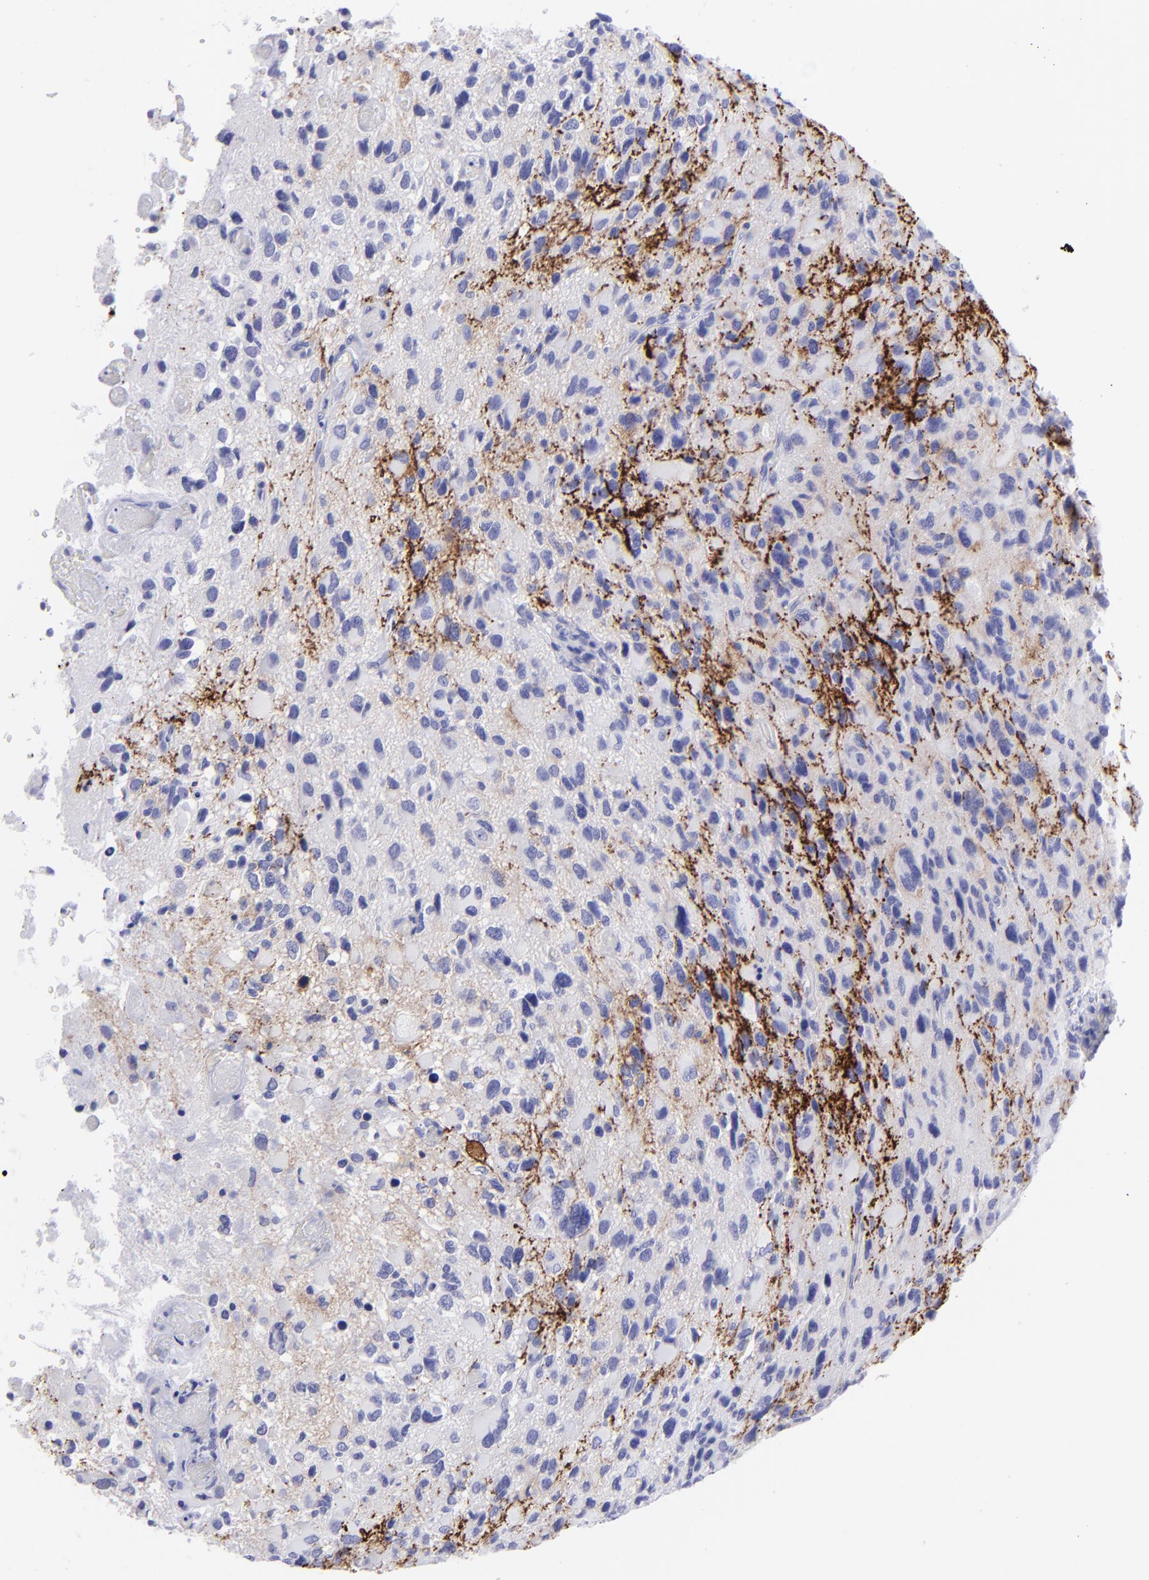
{"staining": {"intensity": "negative", "quantity": "none", "location": "none"}, "tissue": "glioma", "cell_type": "Tumor cells", "image_type": "cancer", "snomed": [{"axis": "morphology", "description": "Glioma, malignant, High grade"}, {"axis": "topography", "description": "Brain"}], "caption": "Tumor cells show no significant protein expression in malignant glioma (high-grade).", "gene": "SLC1A2", "patient": {"sex": "male", "age": 69}}